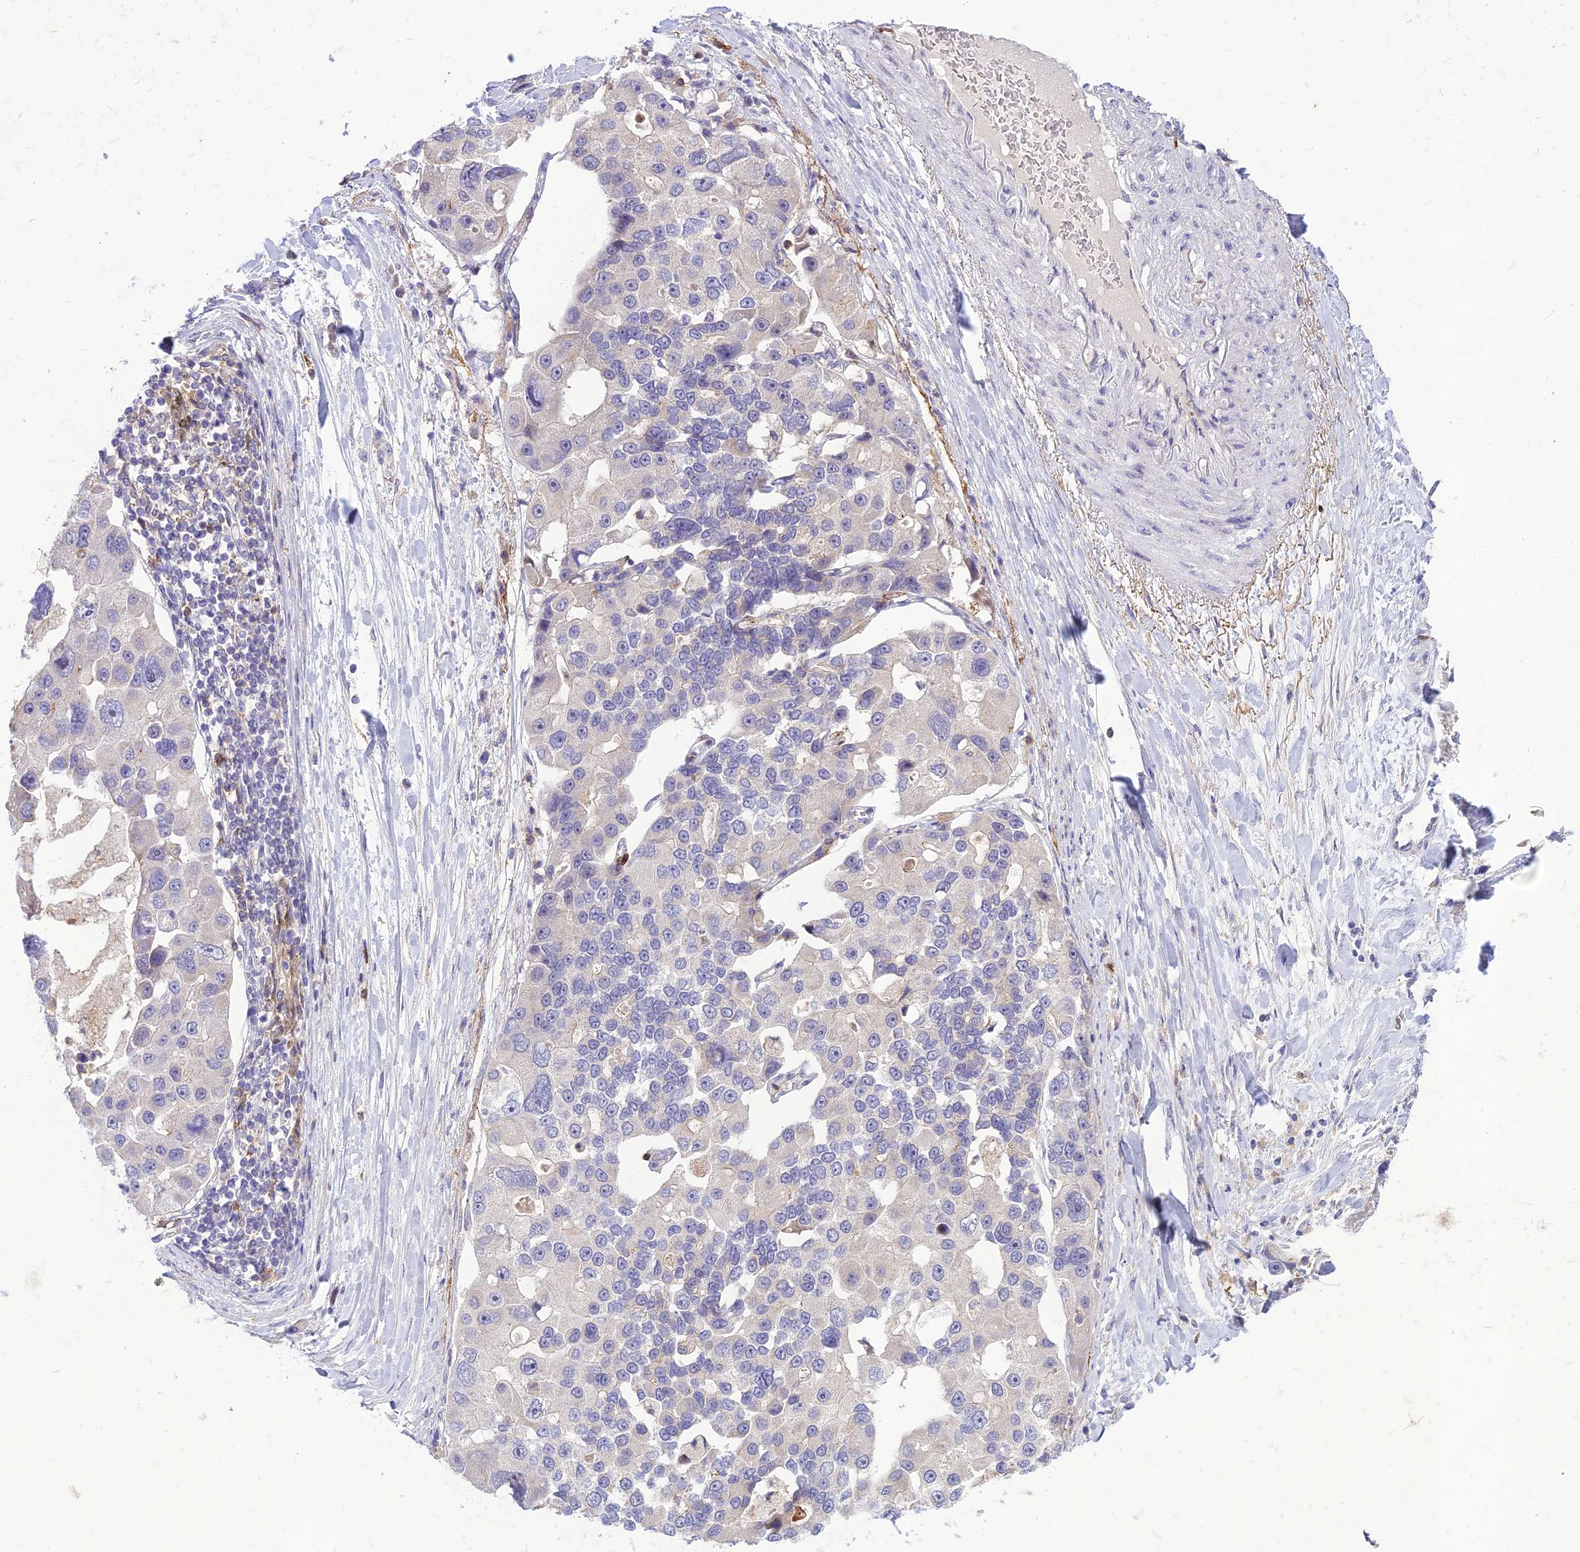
{"staining": {"intensity": "negative", "quantity": "none", "location": "none"}, "tissue": "lung cancer", "cell_type": "Tumor cells", "image_type": "cancer", "snomed": [{"axis": "morphology", "description": "Adenocarcinoma, NOS"}, {"axis": "topography", "description": "Lung"}], "caption": "IHC of human adenocarcinoma (lung) demonstrates no positivity in tumor cells.", "gene": "ITGAE", "patient": {"sex": "female", "age": 54}}